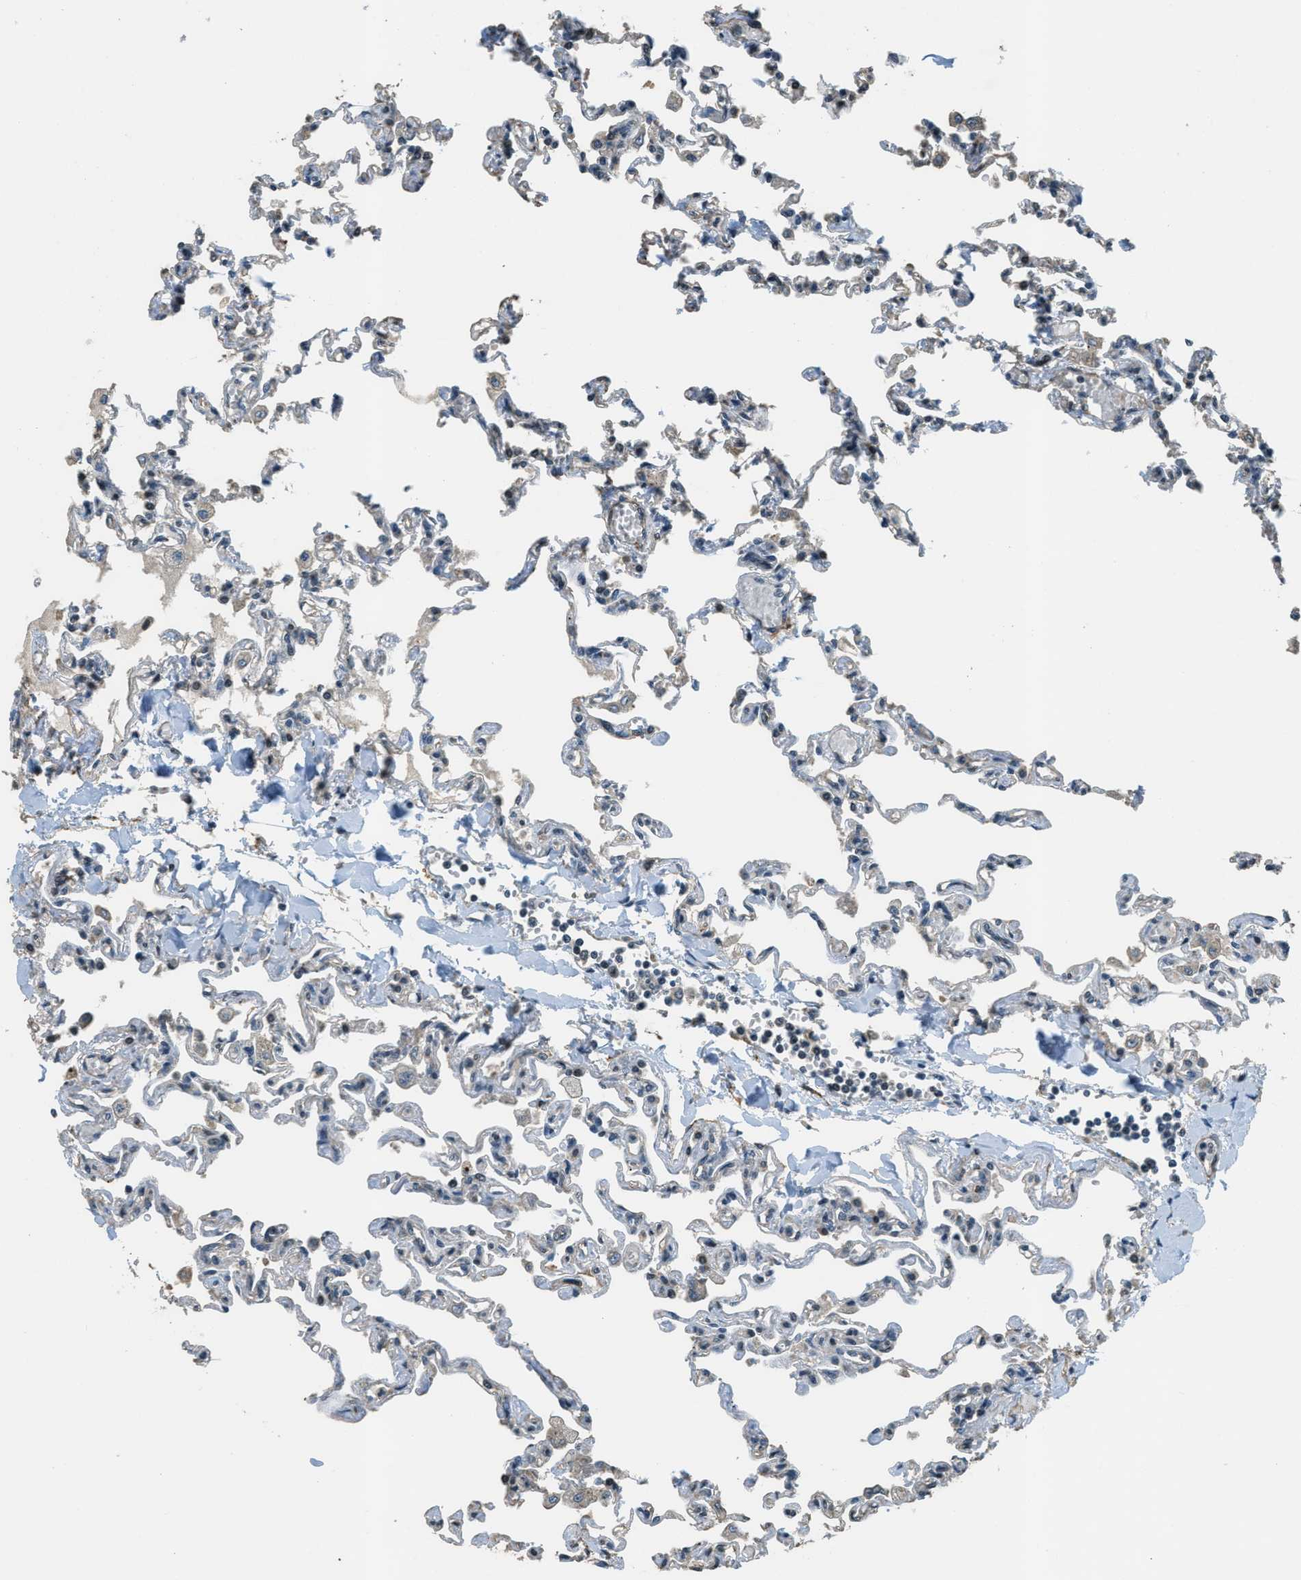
{"staining": {"intensity": "negative", "quantity": "none", "location": "none"}, "tissue": "lung", "cell_type": "Alveolar cells", "image_type": "normal", "snomed": [{"axis": "morphology", "description": "Normal tissue, NOS"}, {"axis": "topography", "description": "Lung"}], "caption": "A photomicrograph of lung stained for a protein reveals no brown staining in alveolar cells. (DAB immunohistochemistry visualized using brightfield microscopy, high magnification).", "gene": "MED21", "patient": {"sex": "male", "age": 21}}